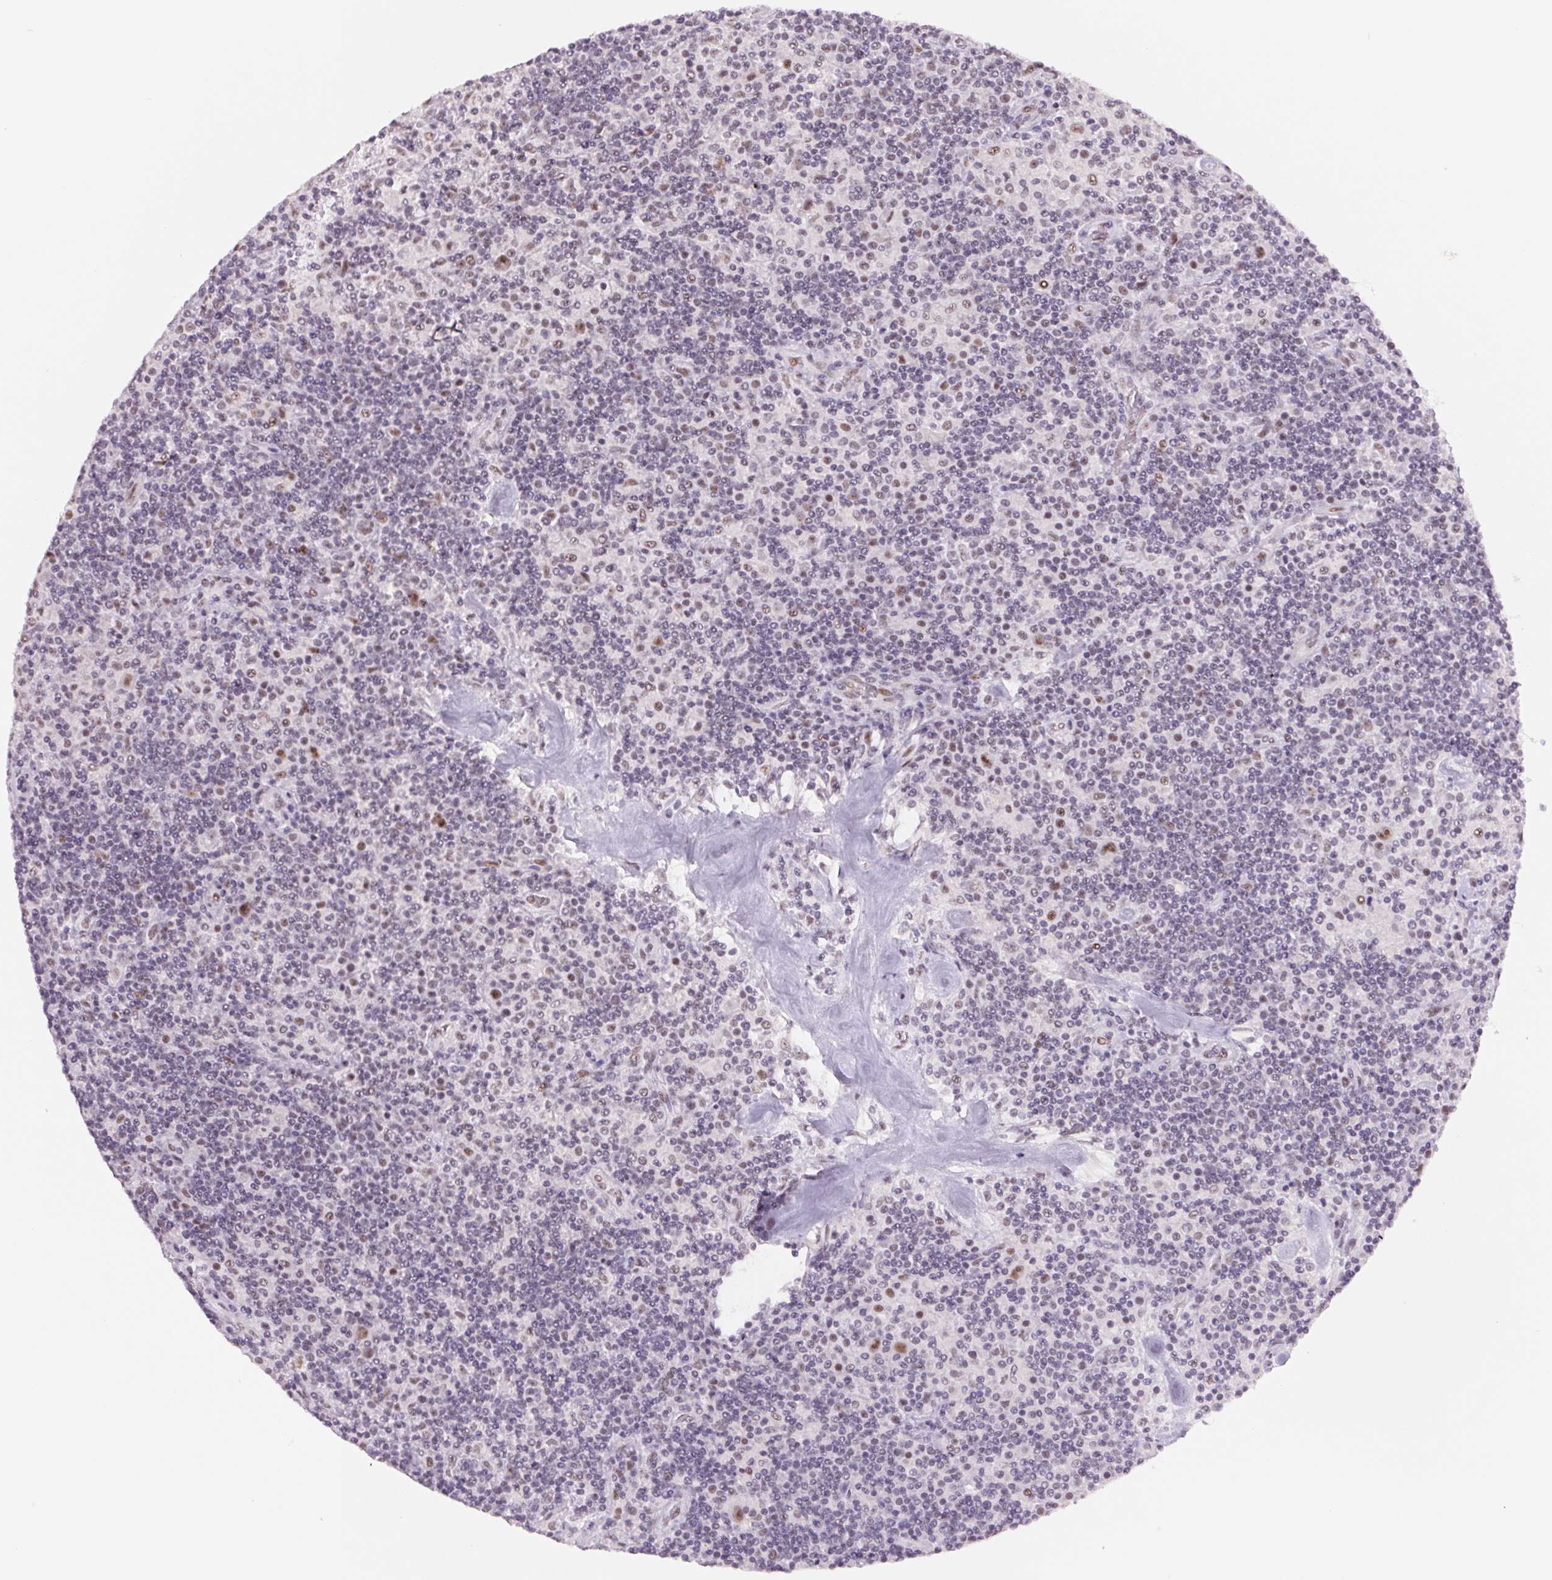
{"staining": {"intensity": "moderate", "quantity": ">75%", "location": "nuclear"}, "tissue": "lymphoma", "cell_type": "Tumor cells", "image_type": "cancer", "snomed": [{"axis": "morphology", "description": "Hodgkin's disease, NOS"}, {"axis": "topography", "description": "Lymph node"}], "caption": "IHC (DAB) staining of human Hodgkin's disease exhibits moderate nuclear protein expression in approximately >75% of tumor cells.", "gene": "ZC3H14", "patient": {"sex": "male", "age": 70}}